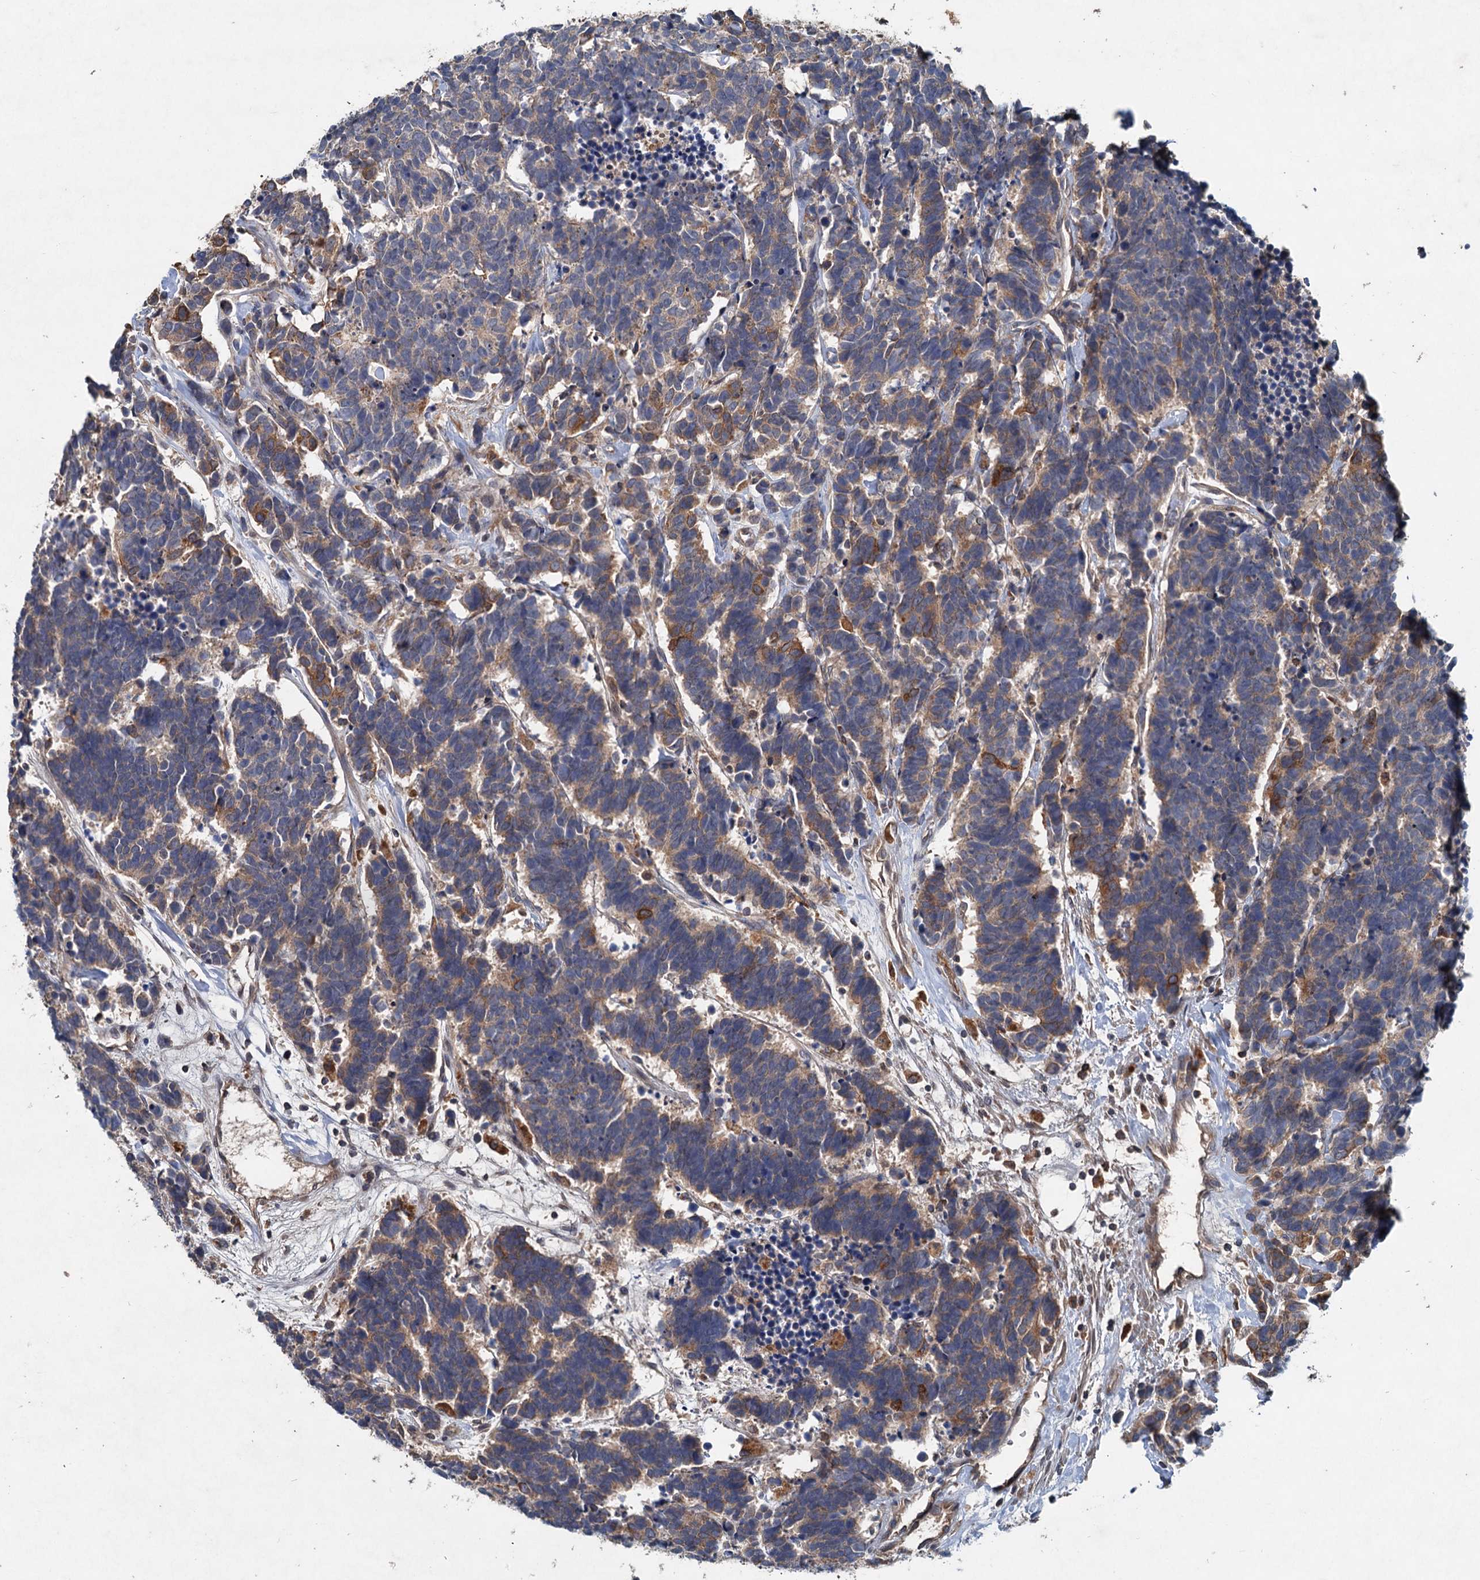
{"staining": {"intensity": "moderate", "quantity": ">75%", "location": "cytoplasmic/membranous"}, "tissue": "carcinoid", "cell_type": "Tumor cells", "image_type": "cancer", "snomed": [{"axis": "morphology", "description": "Carcinoma, NOS"}, {"axis": "morphology", "description": "Carcinoid, malignant, NOS"}, {"axis": "topography", "description": "Urinary bladder"}], "caption": "Carcinoid stained with DAB (3,3'-diaminobenzidine) immunohistochemistry demonstrates medium levels of moderate cytoplasmic/membranous positivity in about >75% of tumor cells.", "gene": "TAPBPL", "patient": {"sex": "male", "age": 57}}